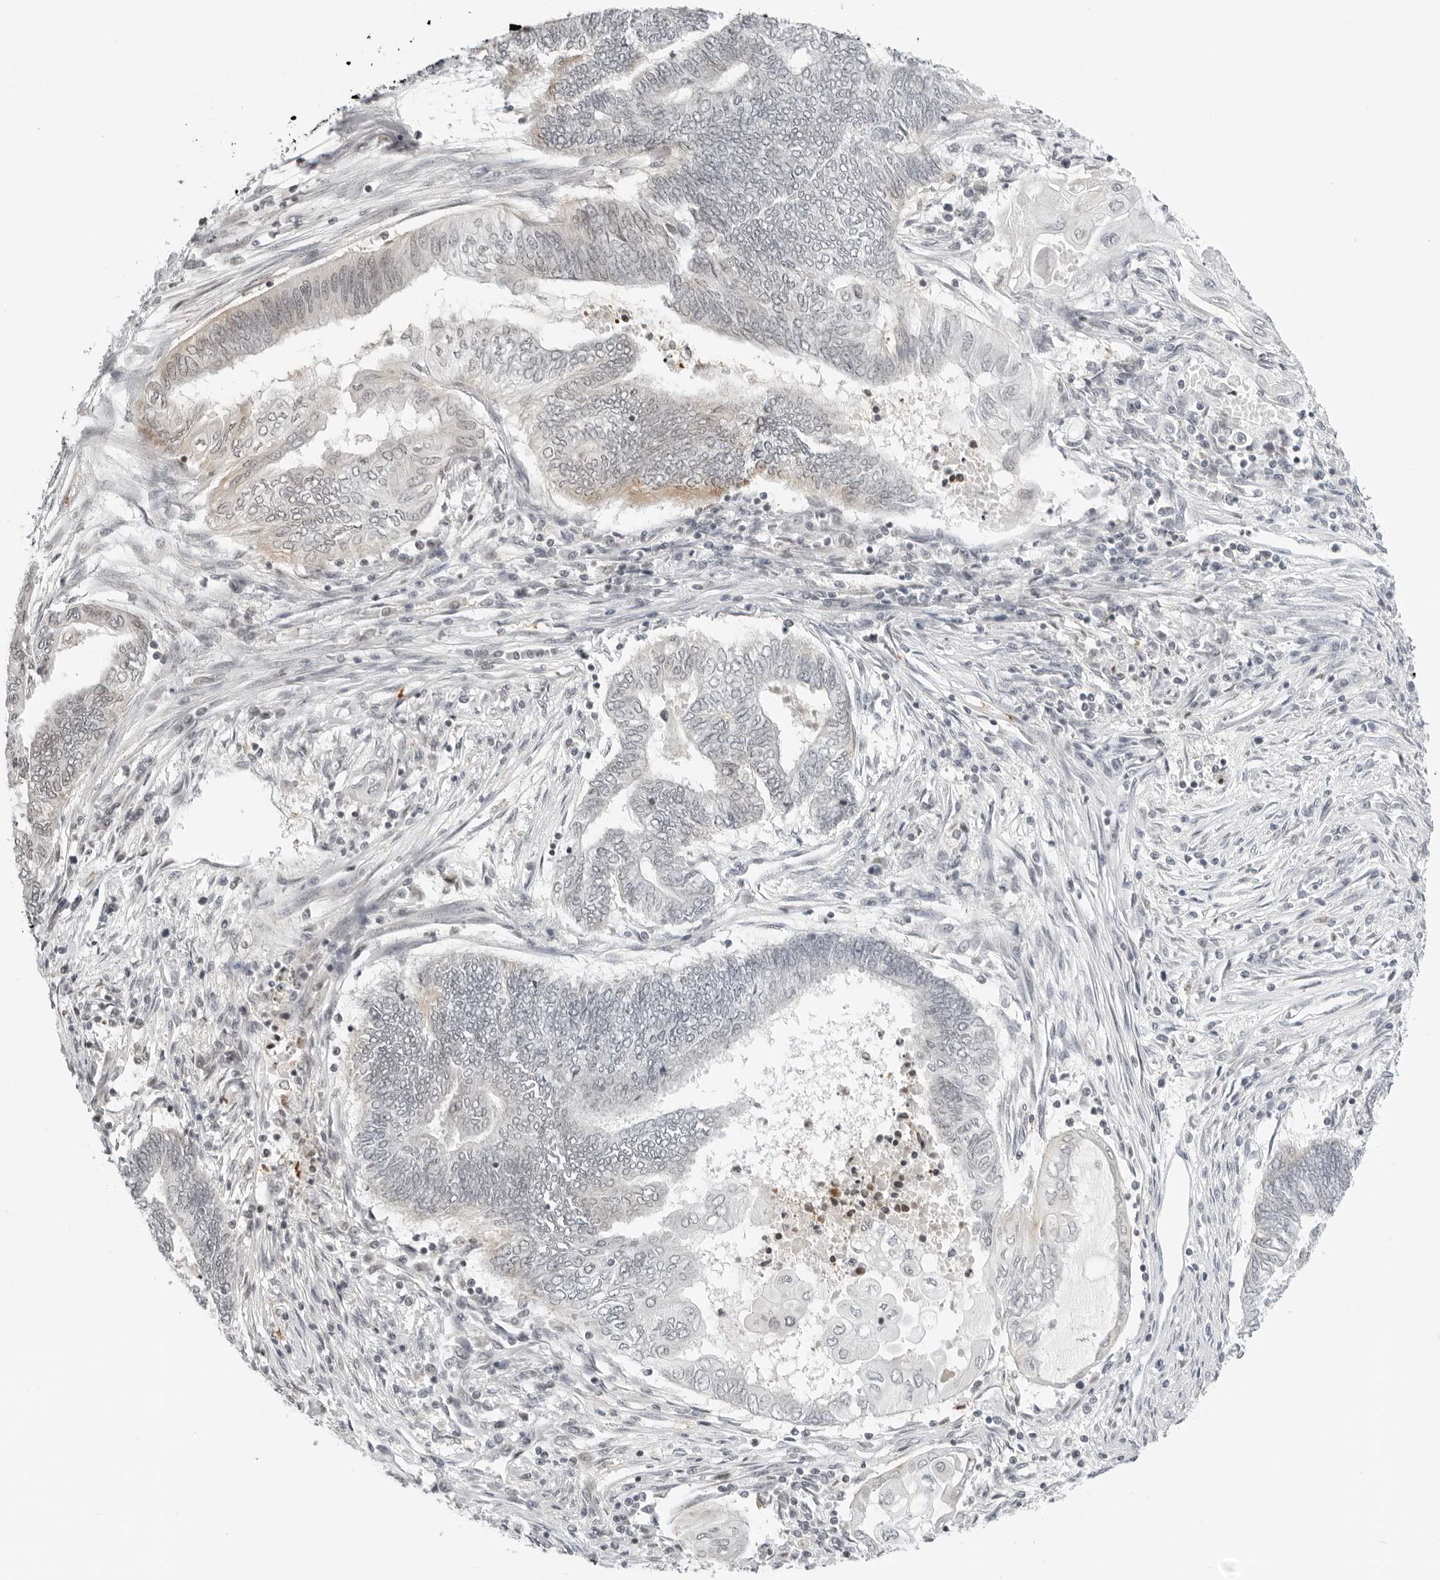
{"staining": {"intensity": "weak", "quantity": "25%-75%", "location": "nuclear"}, "tissue": "endometrial cancer", "cell_type": "Tumor cells", "image_type": "cancer", "snomed": [{"axis": "morphology", "description": "Adenocarcinoma, NOS"}, {"axis": "topography", "description": "Uterus"}, {"axis": "topography", "description": "Endometrium"}], "caption": "Endometrial cancer (adenocarcinoma) stained with DAB immunohistochemistry (IHC) exhibits low levels of weak nuclear staining in about 25%-75% of tumor cells. (DAB (3,3'-diaminobenzidine) IHC, brown staining for protein, blue staining for nuclei).", "gene": "MSH6", "patient": {"sex": "female", "age": 70}}